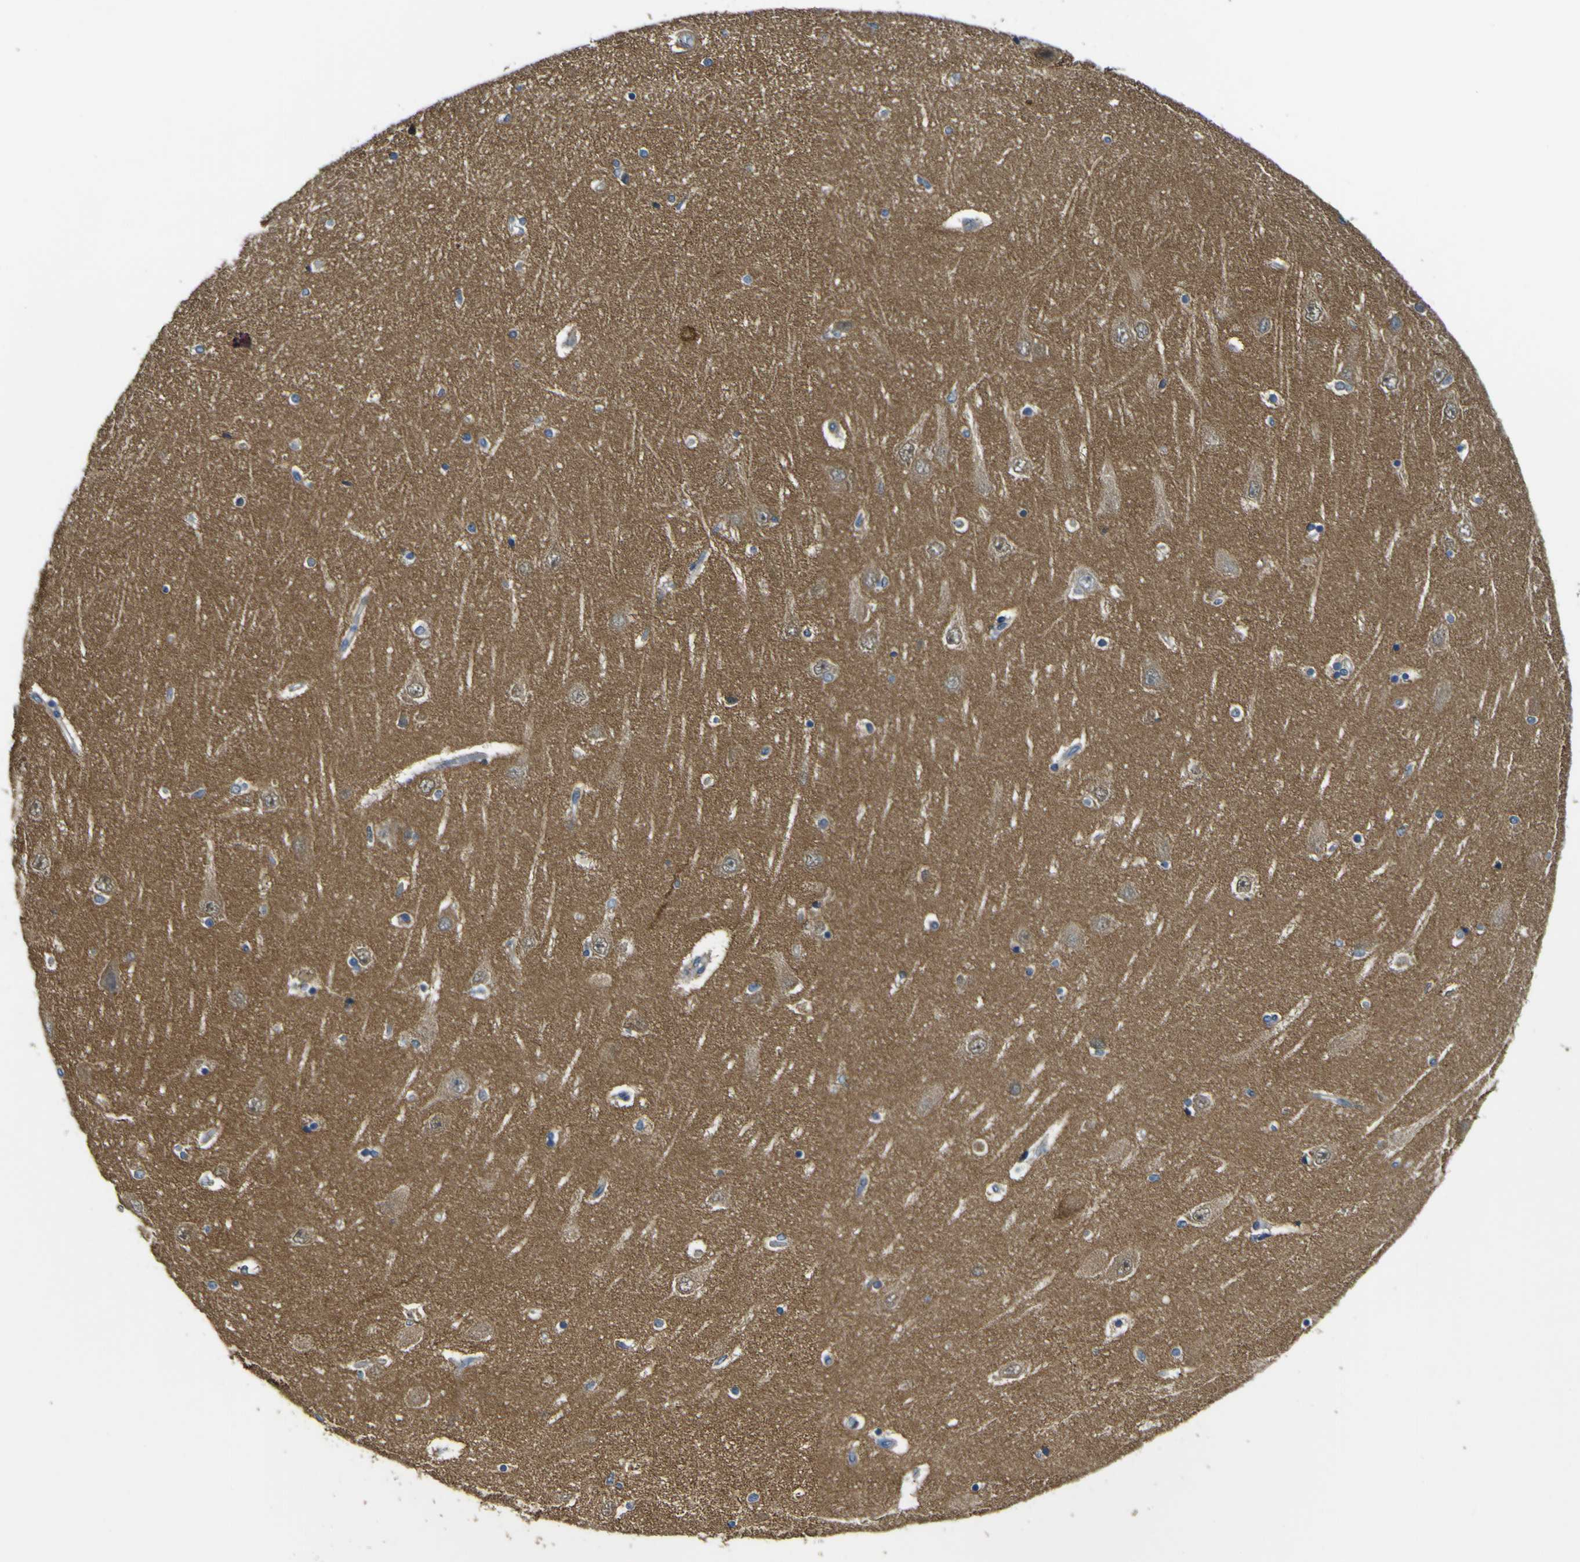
{"staining": {"intensity": "negative", "quantity": "none", "location": "none"}, "tissue": "hippocampus", "cell_type": "Glial cells", "image_type": "normal", "snomed": [{"axis": "morphology", "description": "Normal tissue, NOS"}, {"axis": "topography", "description": "Hippocampus"}], "caption": "High magnification brightfield microscopy of unremarkable hippocampus stained with DAB (brown) and counterstained with hematoxylin (blue): glial cells show no significant expression.", "gene": "ALDH18A1", "patient": {"sex": "female", "age": 54}}